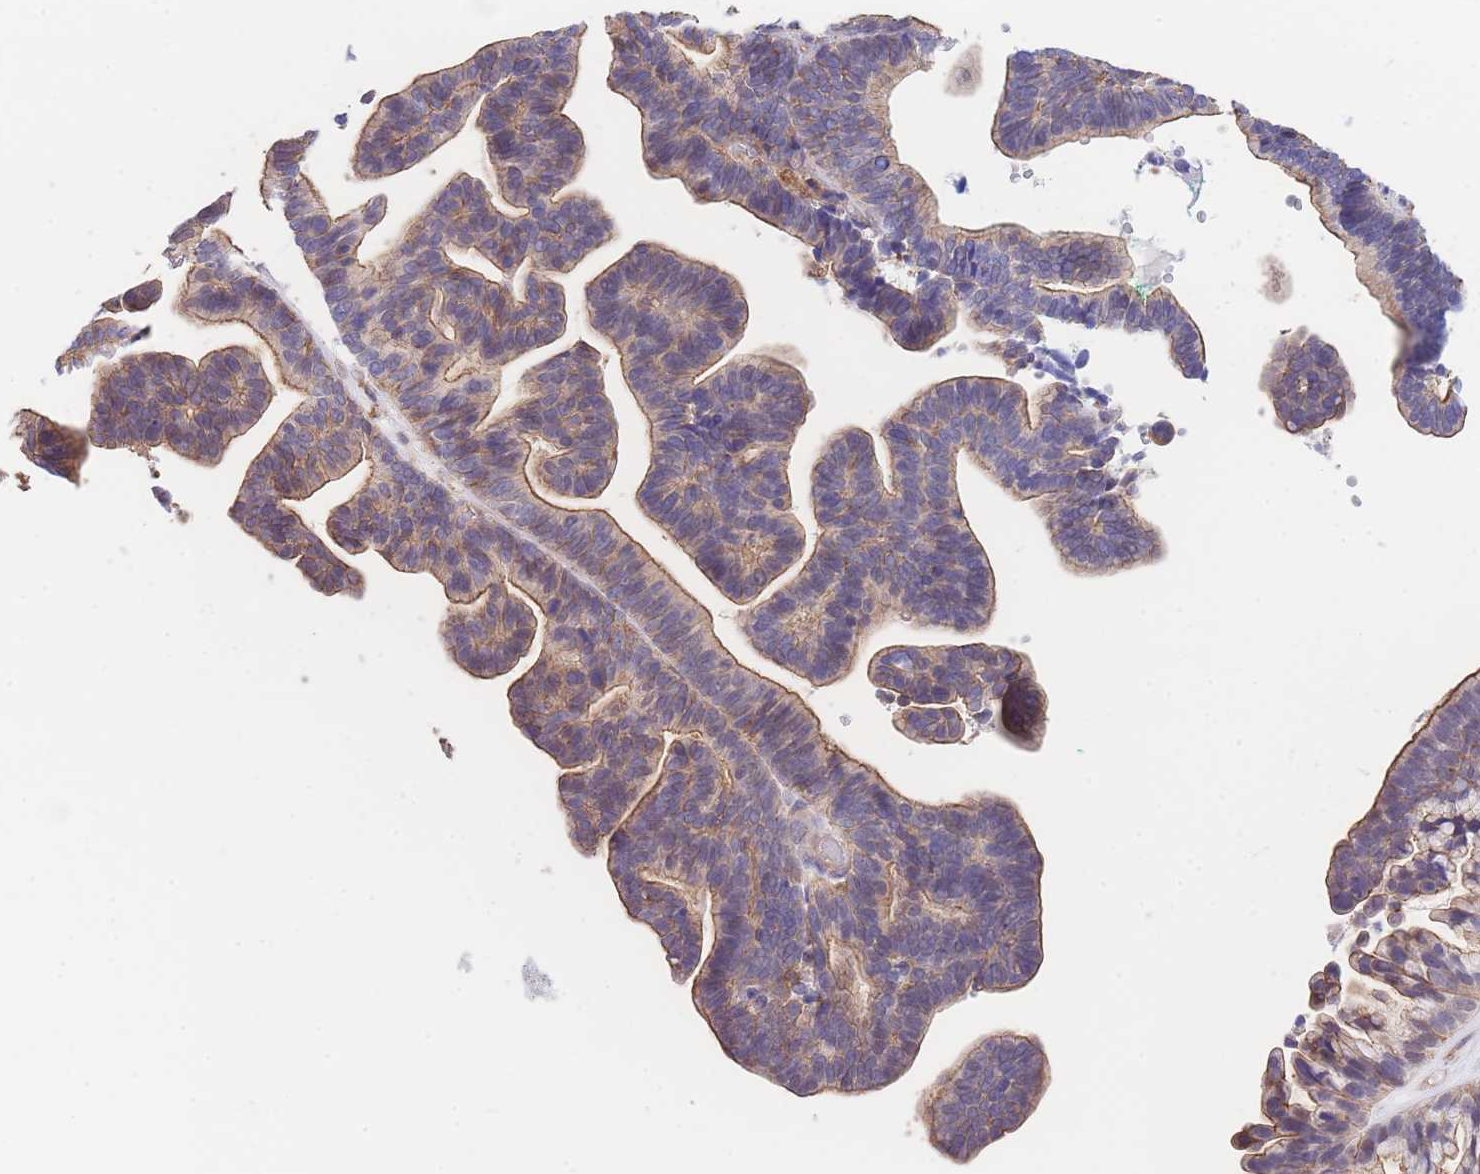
{"staining": {"intensity": "moderate", "quantity": "25%-75%", "location": "cytoplasmic/membranous"}, "tissue": "ovarian cancer", "cell_type": "Tumor cells", "image_type": "cancer", "snomed": [{"axis": "morphology", "description": "Cystadenocarcinoma, serous, NOS"}, {"axis": "topography", "description": "Ovary"}], "caption": "Ovarian serous cystadenocarcinoma stained for a protein (brown) demonstrates moderate cytoplasmic/membranous positive expression in about 25%-75% of tumor cells.", "gene": "LRRN4CL", "patient": {"sex": "female", "age": 56}}